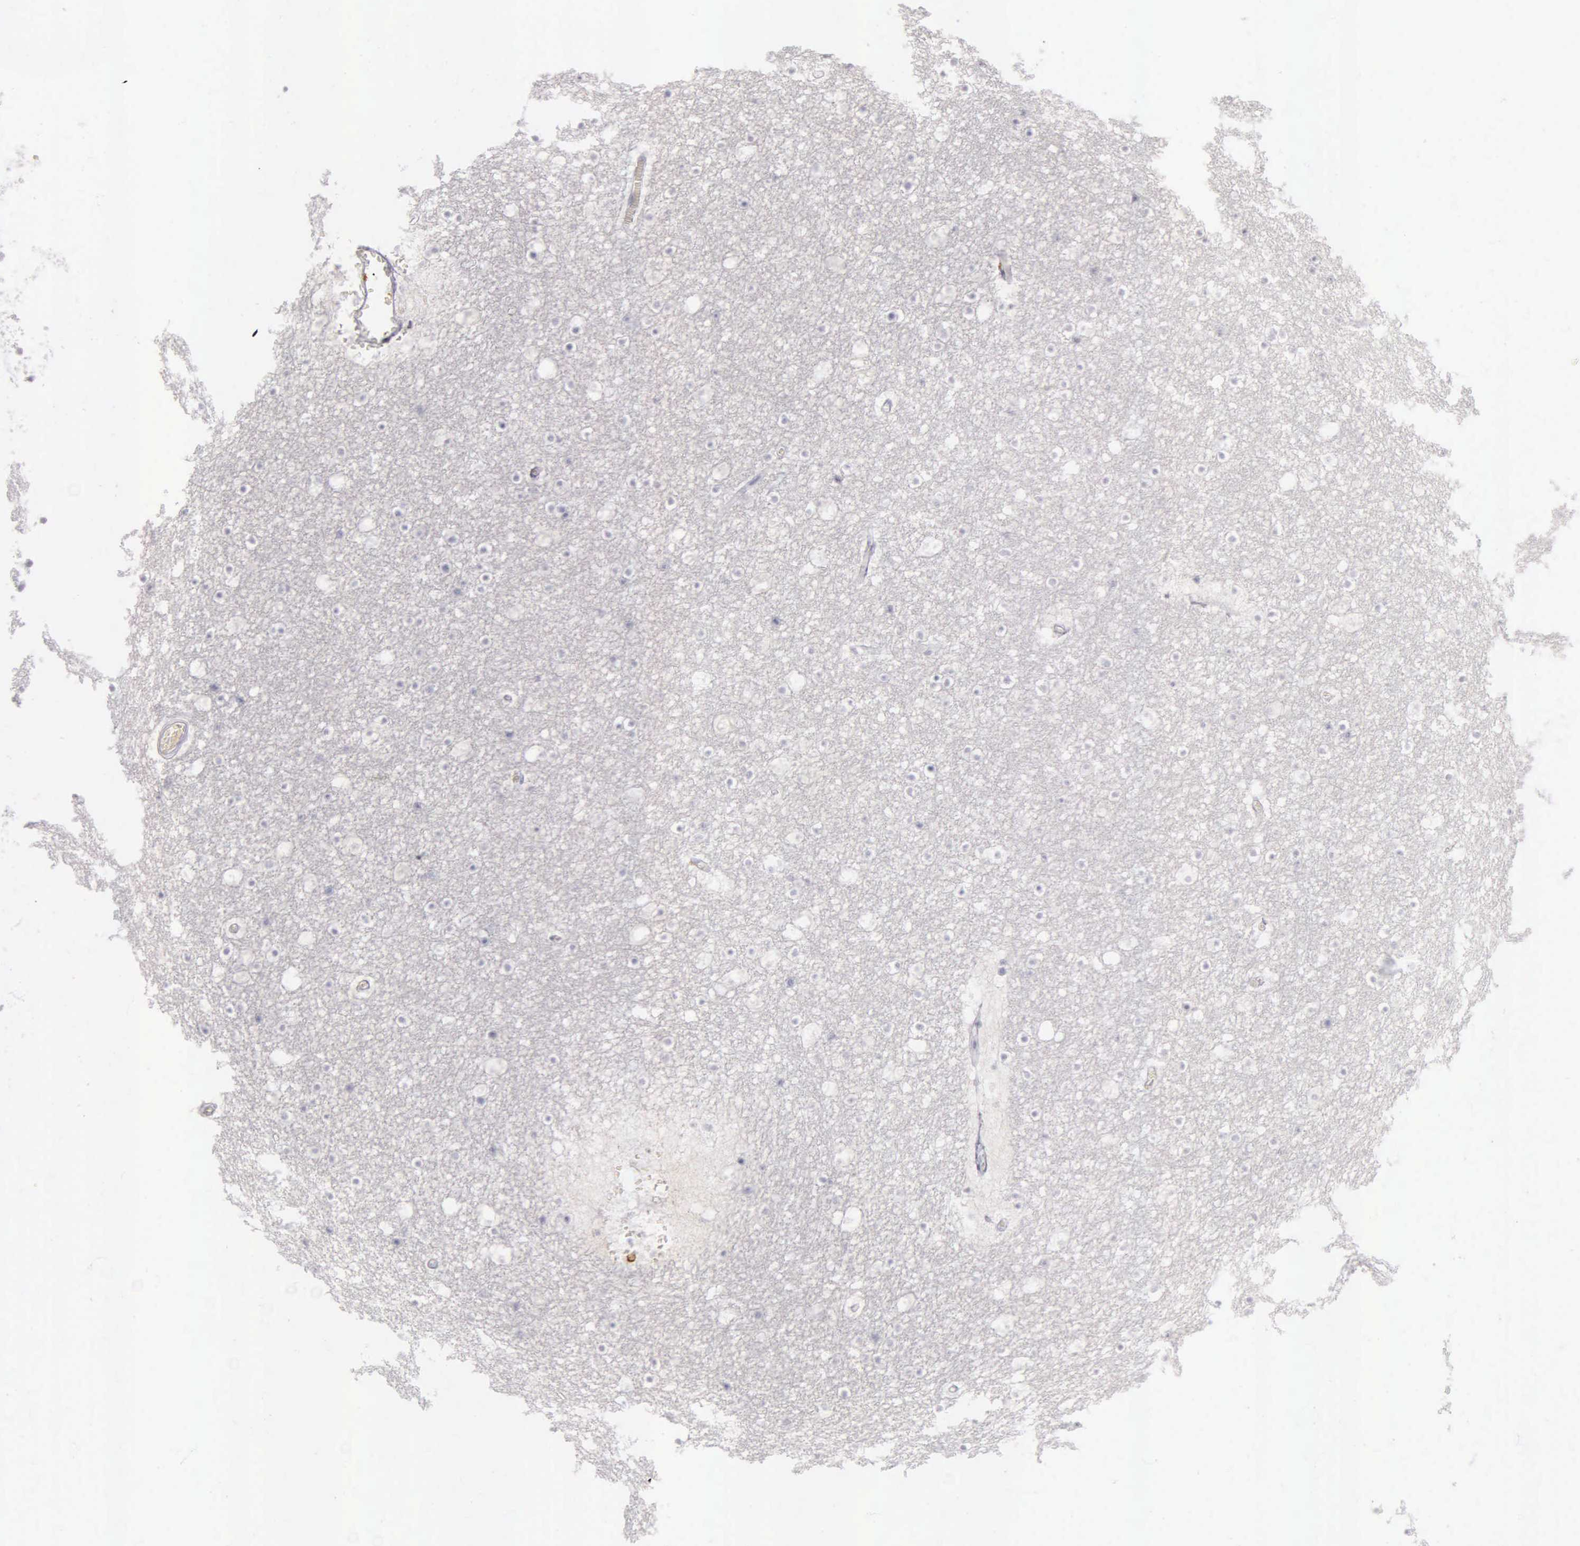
{"staining": {"intensity": "negative", "quantity": "none", "location": "none"}, "tissue": "caudate", "cell_type": "Glial cells", "image_type": "normal", "snomed": [{"axis": "morphology", "description": "Normal tissue, NOS"}, {"axis": "topography", "description": "Lateral ventricle wall"}], "caption": "Histopathology image shows no protein positivity in glial cells of normal caudate. (Brightfield microscopy of DAB IHC at high magnification).", "gene": "CD3E", "patient": {"sex": "male", "age": 45}}